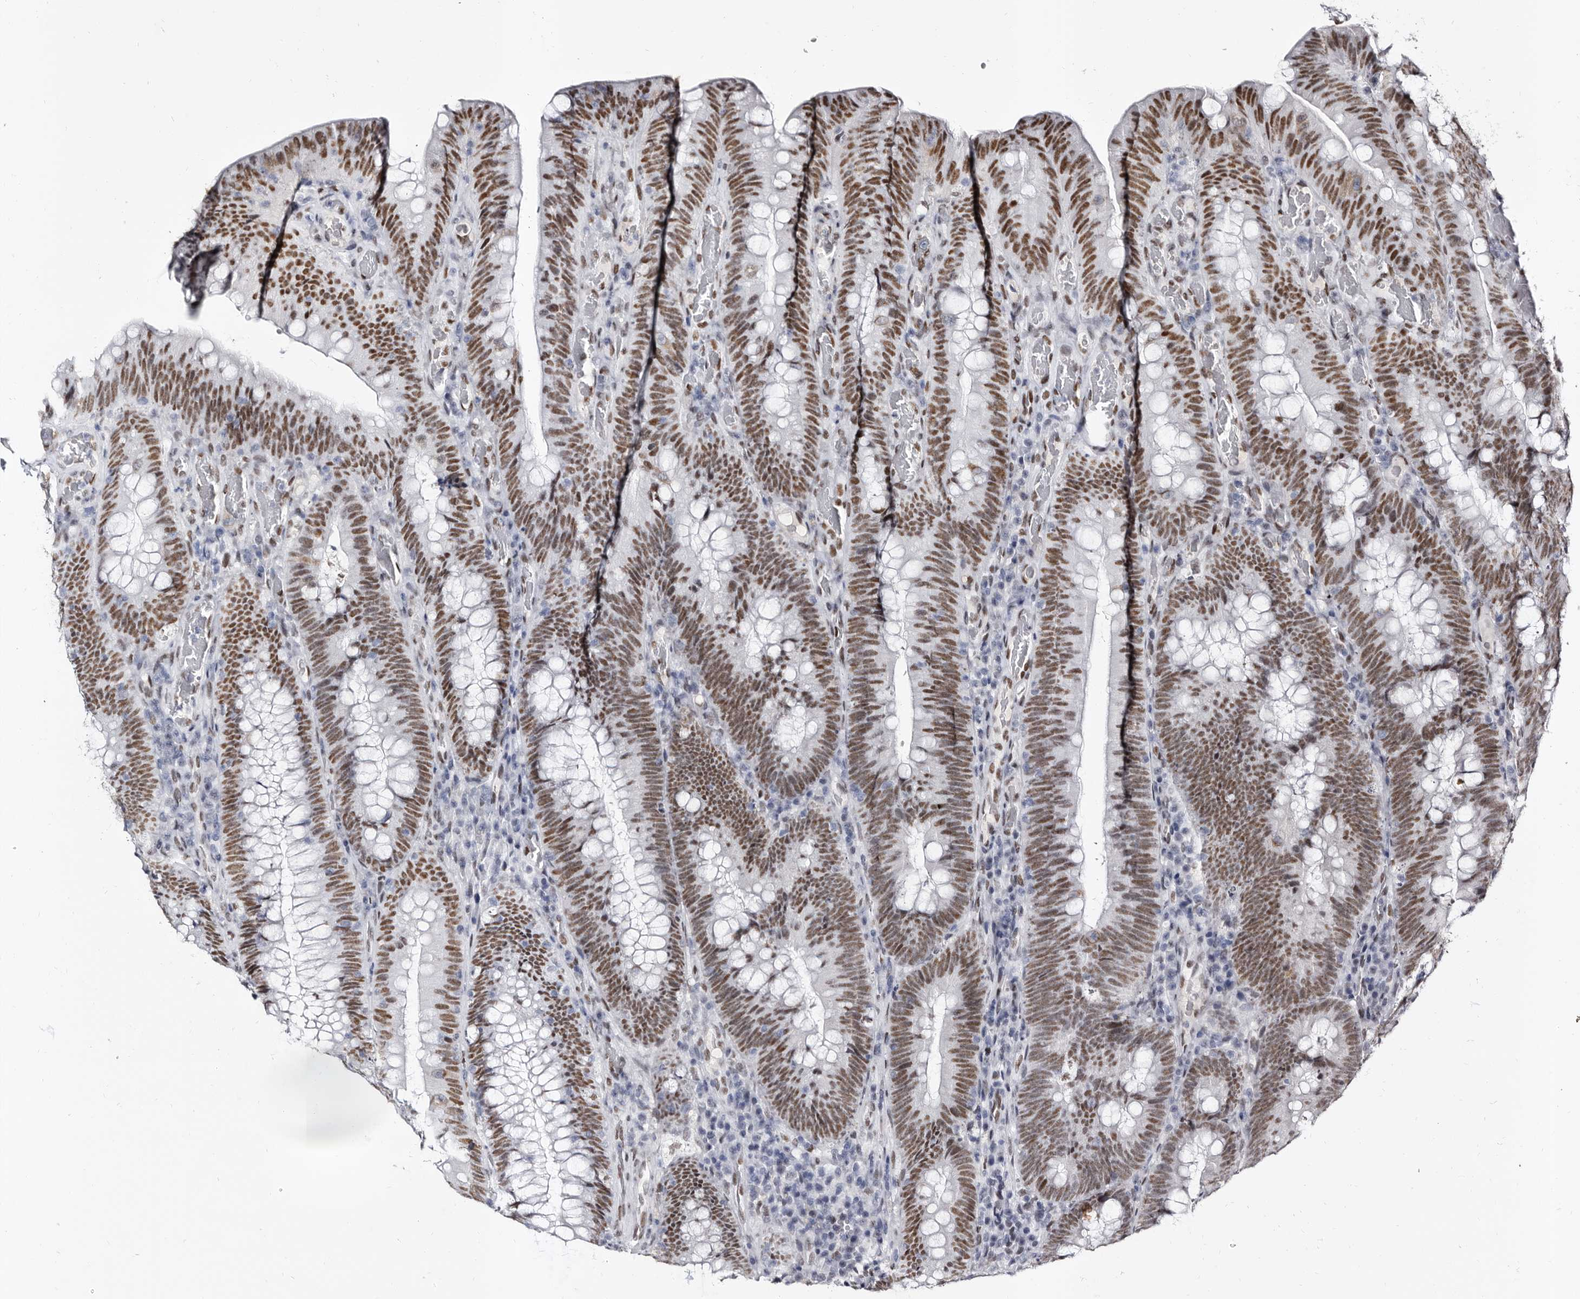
{"staining": {"intensity": "moderate", "quantity": ">75%", "location": "nuclear"}, "tissue": "colorectal cancer", "cell_type": "Tumor cells", "image_type": "cancer", "snomed": [{"axis": "morphology", "description": "Normal tissue, NOS"}, {"axis": "topography", "description": "Colon"}], "caption": "Immunohistochemistry (DAB (3,3'-diaminobenzidine)) staining of colorectal cancer exhibits moderate nuclear protein positivity in approximately >75% of tumor cells.", "gene": "ZNF326", "patient": {"sex": "female", "age": 82}}